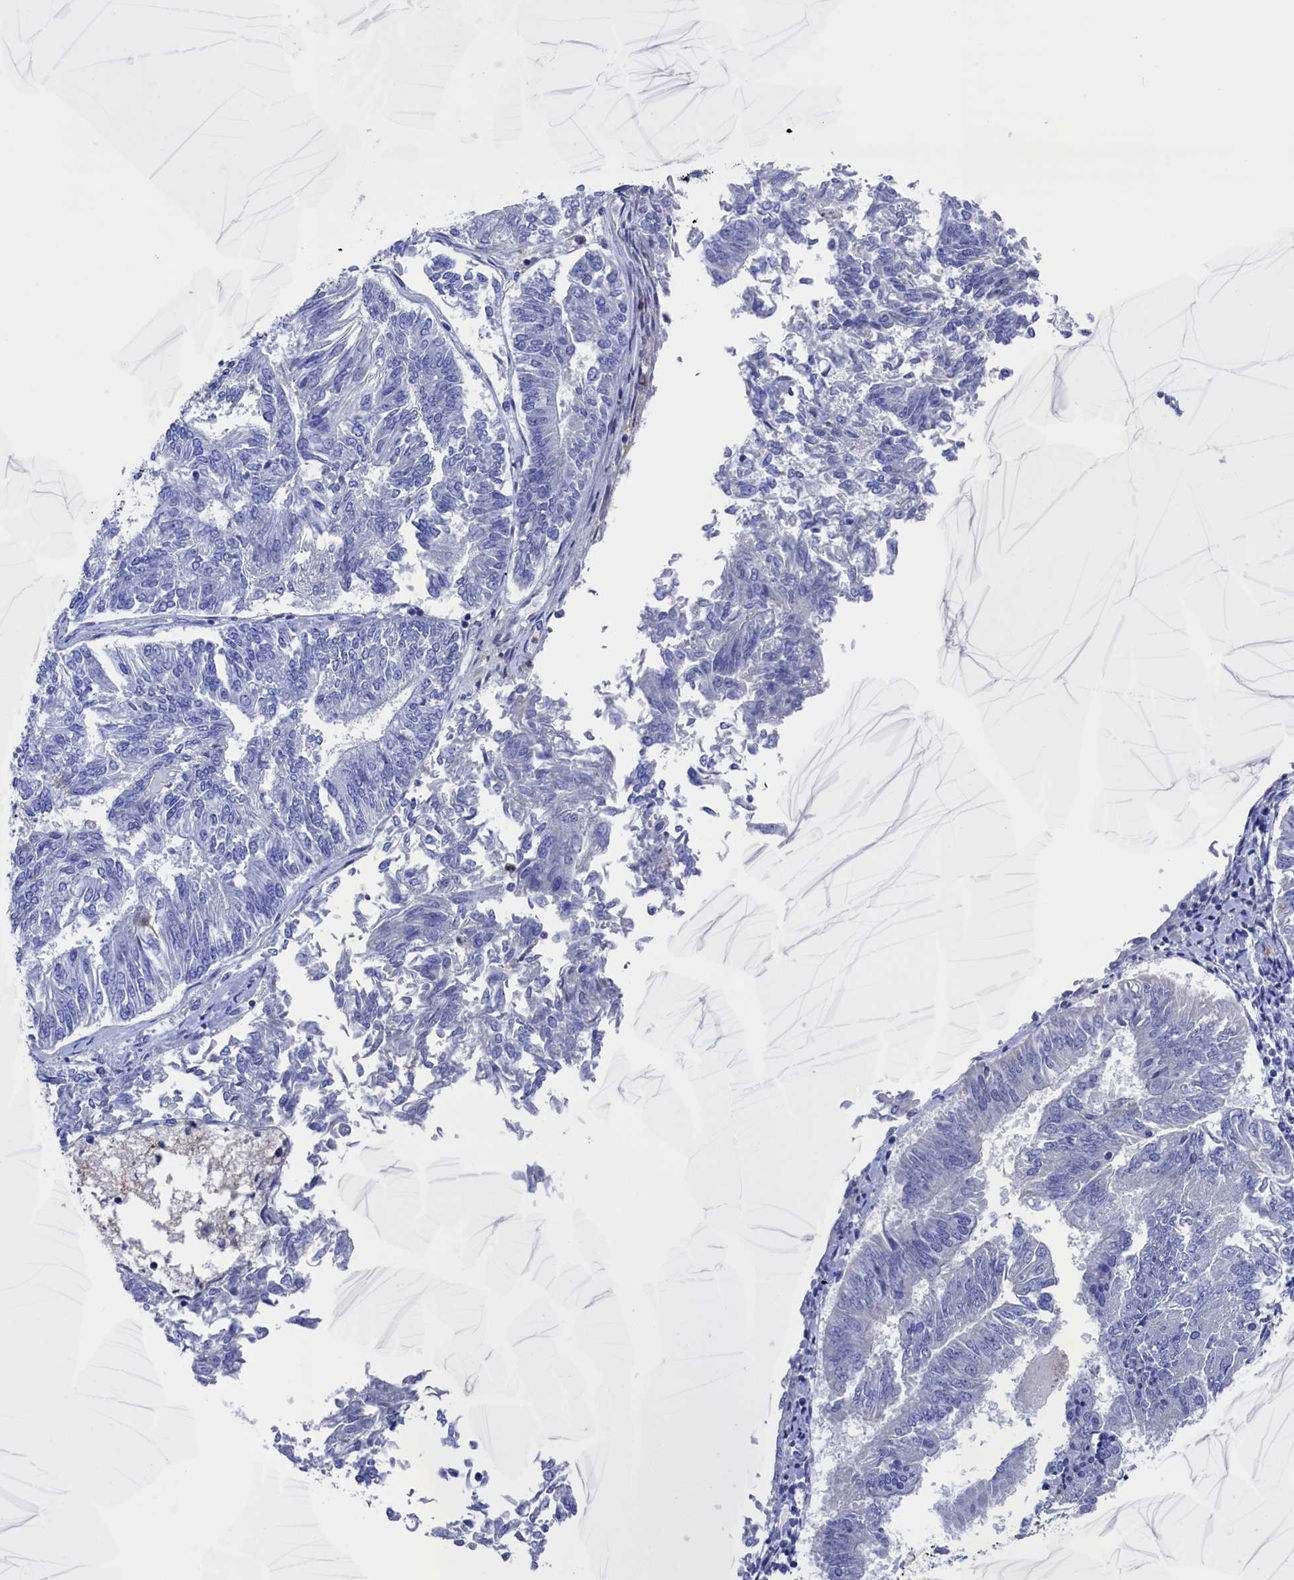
{"staining": {"intensity": "negative", "quantity": "none", "location": "none"}, "tissue": "endometrial cancer", "cell_type": "Tumor cells", "image_type": "cancer", "snomed": [{"axis": "morphology", "description": "Adenocarcinoma, NOS"}, {"axis": "topography", "description": "Endometrium"}], "caption": "IHC of human adenocarcinoma (endometrial) demonstrates no expression in tumor cells.", "gene": "TYROBP", "patient": {"sex": "female", "age": 58}}